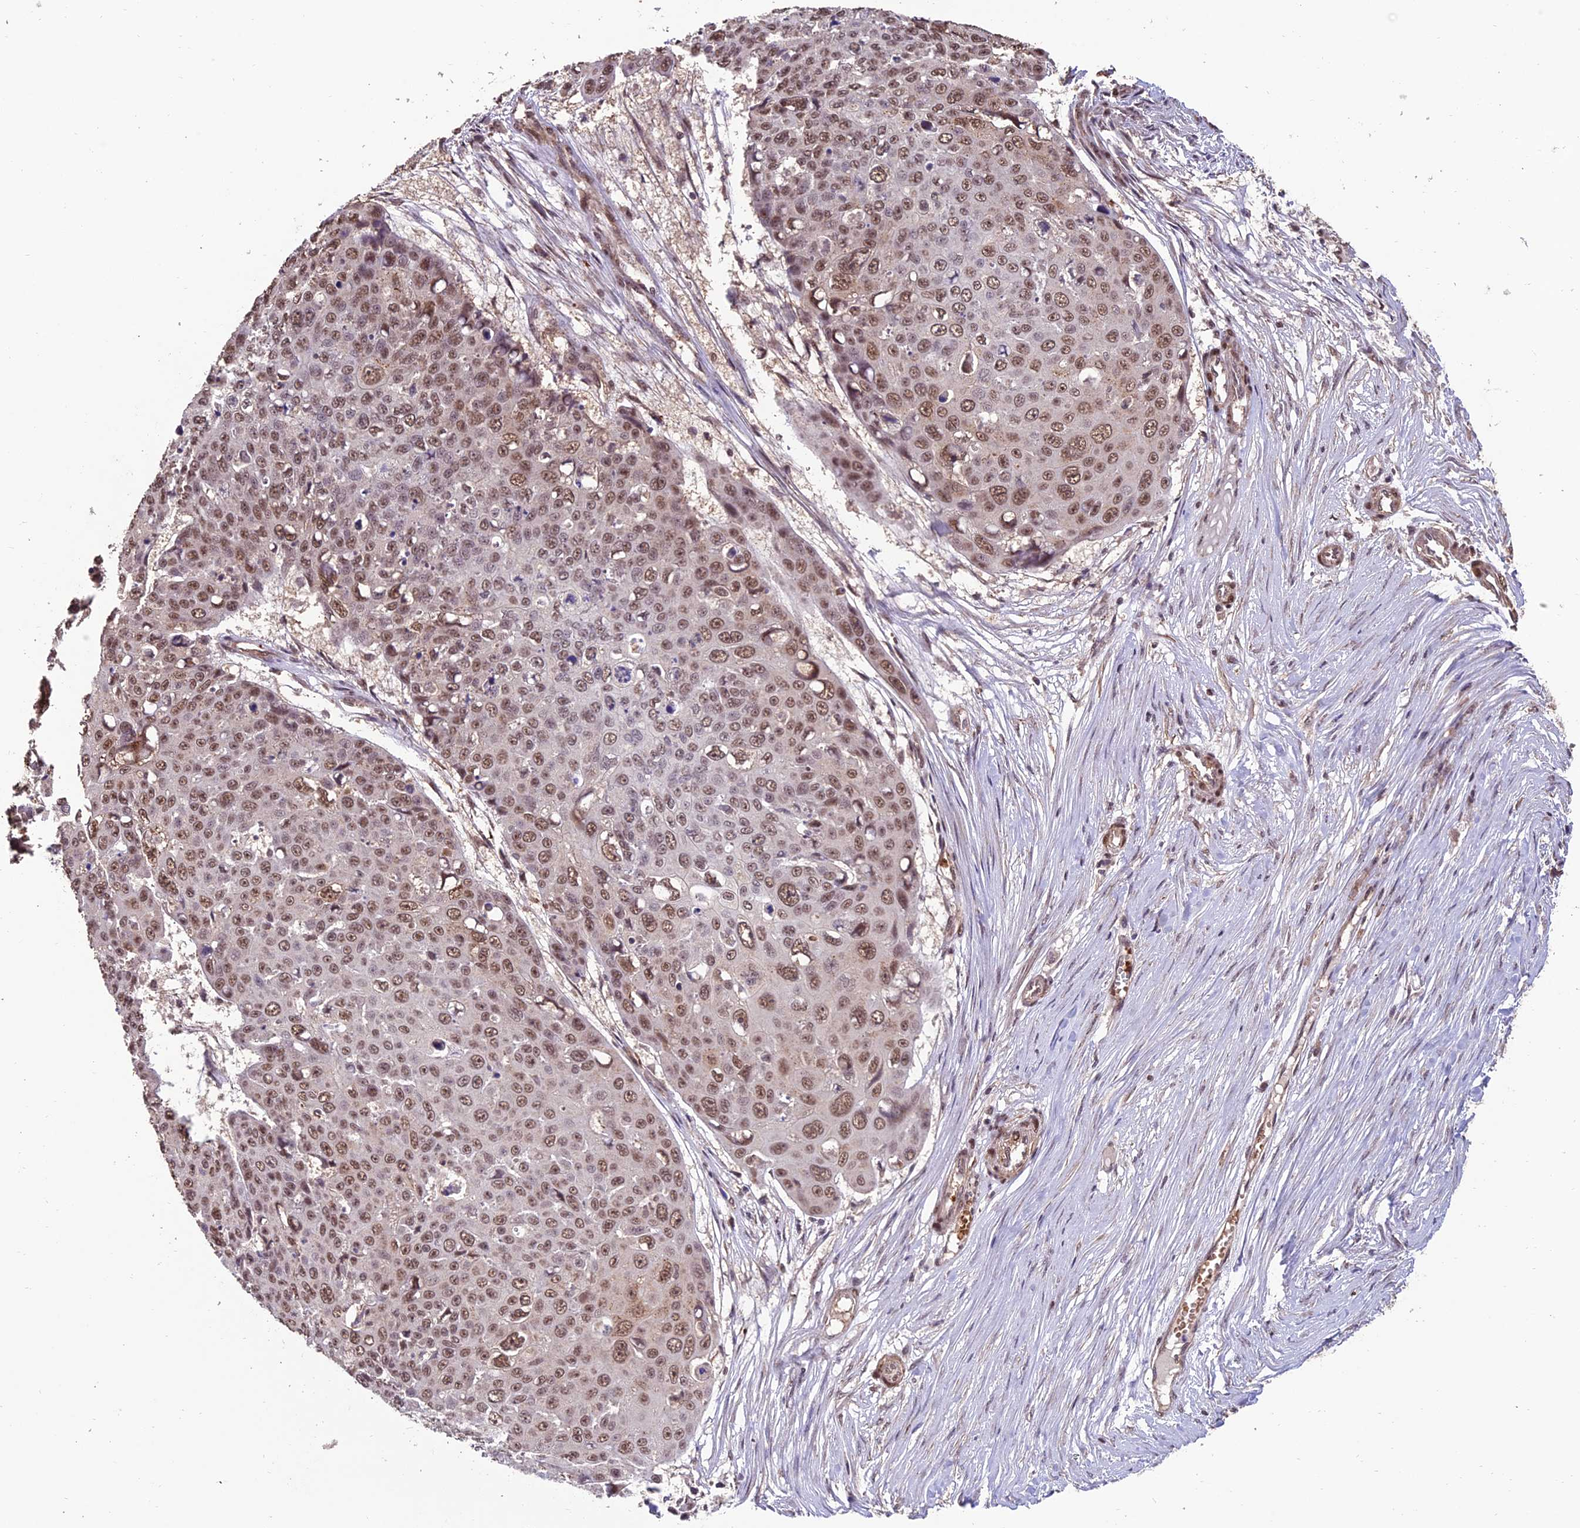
{"staining": {"intensity": "moderate", "quantity": ">75%", "location": "nuclear"}, "tissue": "skin cancer", "cell_type": "Tumor cells", "image_type": "cancer", "snomed": [{"axis": "morphology", "description": "Squamous cell carcinoma, NOS"}, {"axis": "topography", "description": "Skin"}], "caption": "This is a photomicrograph of immunohistochemistry (IHC) staining of skin squamous cell carcinoma, which shows moderate positivity in the nuclear of tumor cells.", "gene": "CABIN1", "patient": {"sex": "male", "age": 71}}